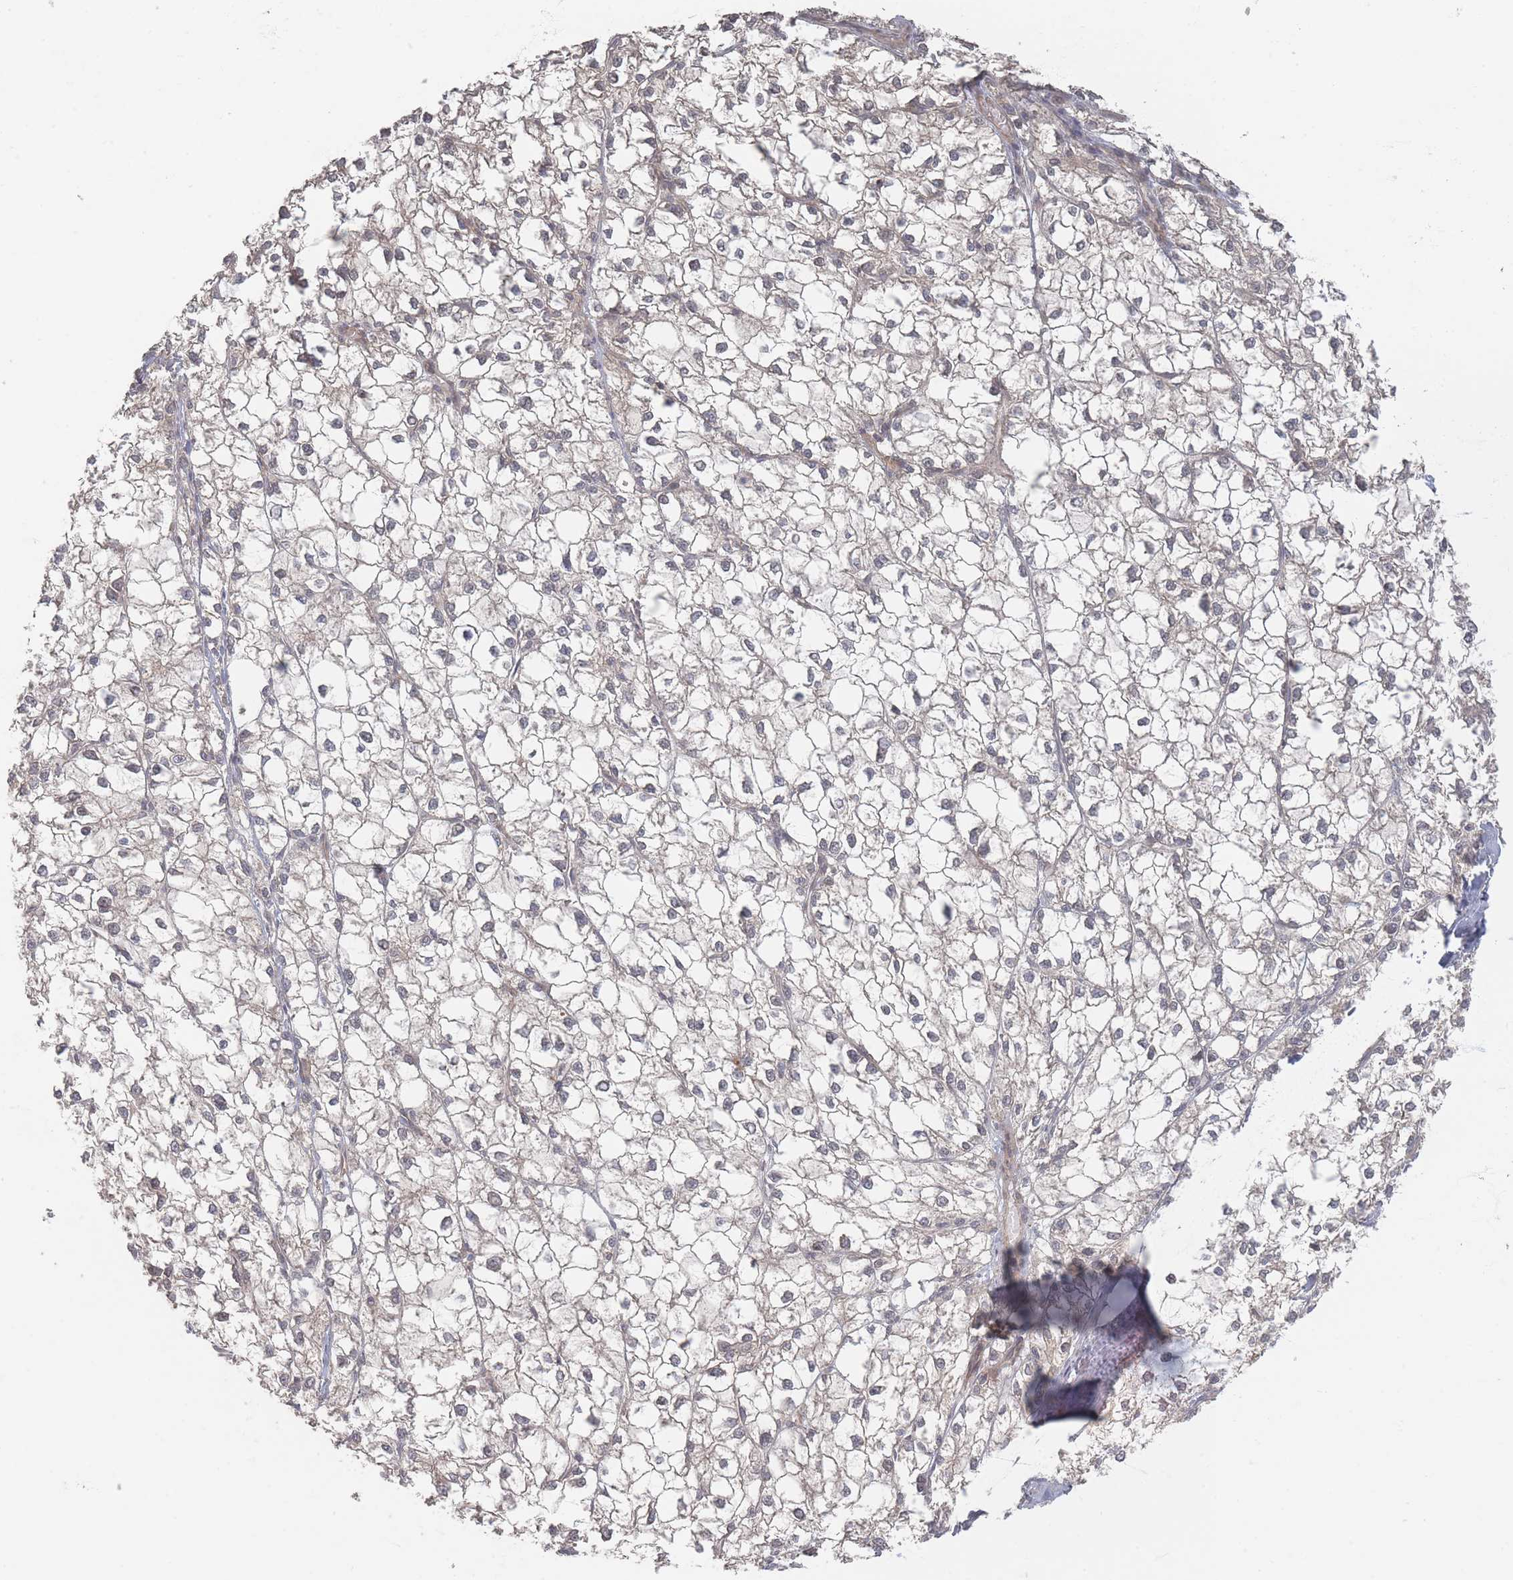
{"staining": {"intensity": "negative", "quantity": "none", "location": "none"}, "tissue": "liver cancer", "cell_type": "Tumor cells", "image_type": "cancer", "snomed": [{"axis": "morphology", "description": "Carcinoma, Hepatocellular, NOS"}, {"axis": "topography", "description": "Liver"}], "caption": "IHC image of human liver cancer (hepatocellular carcinoma) stained for a protein (brown), which reveals no staining in tumor cells. (Immunohistochemistry (ihc), brightfield microscopy, high magnification).", "gene": "GLE1", "patient": {"sex": "female", "age": 43}}